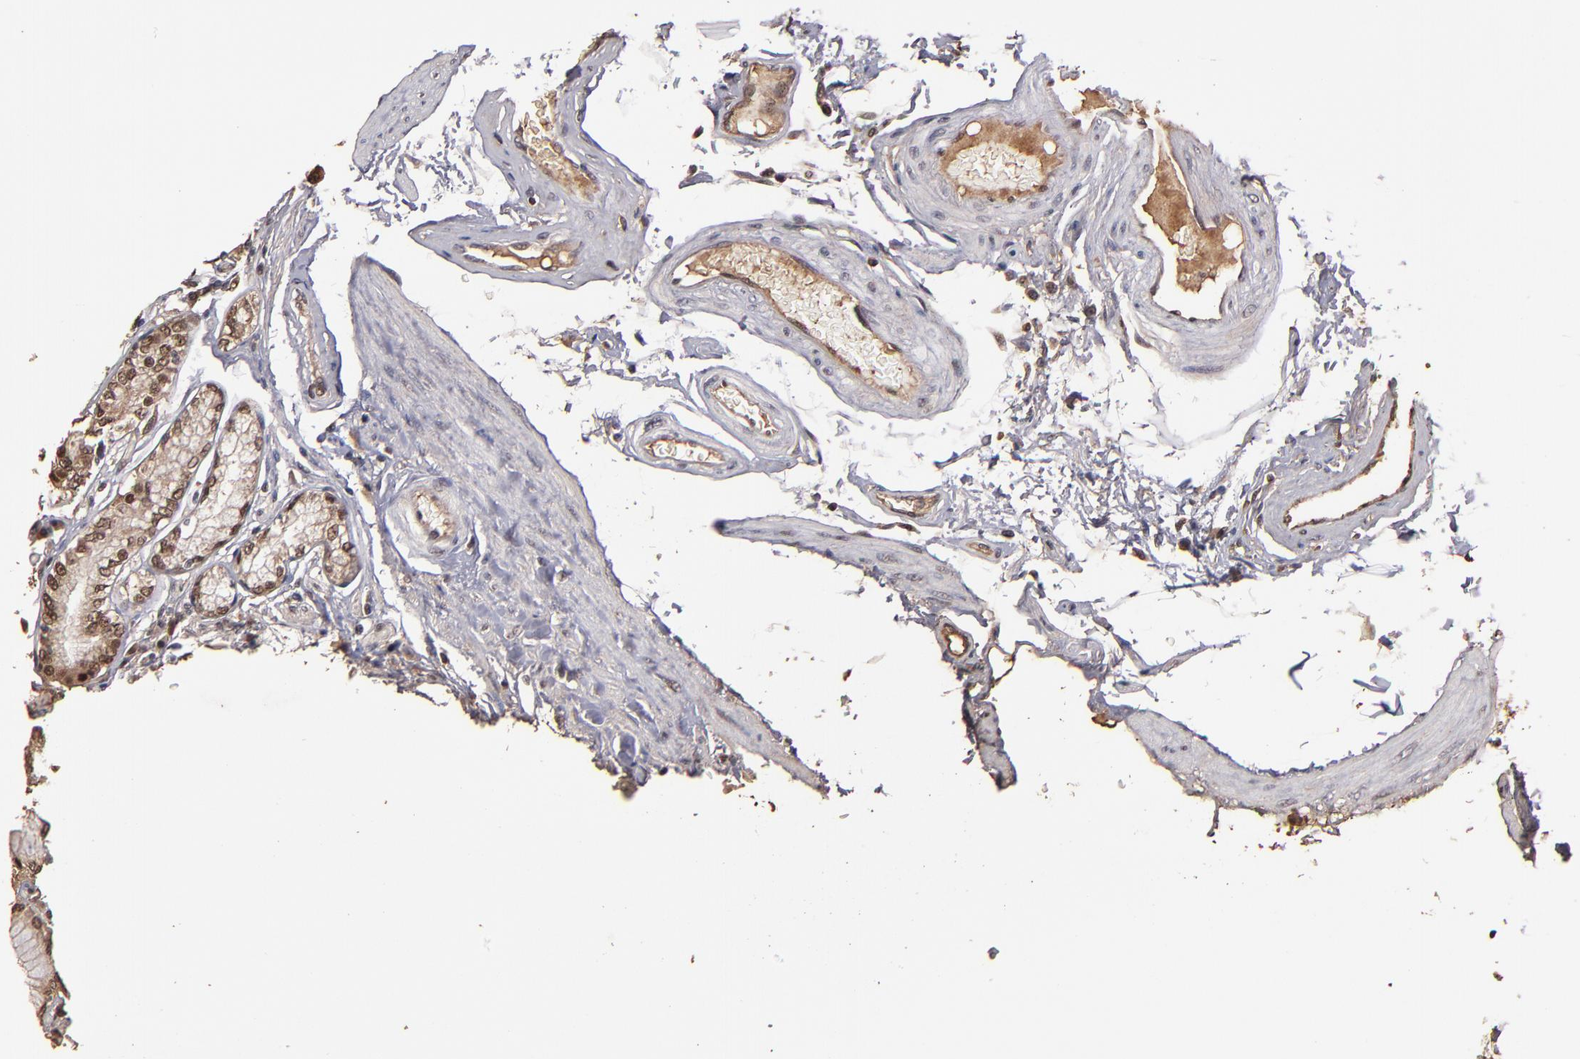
{"staining": {"intensity": "moderate", "quantity": "<25%", "location": "cytoplasmic/membranous,nuclear"}, "tissue": "stomach", "cell_type": "Glandular cells", "image_type": "normal", "snomed": [{"axis": "morphology", "description": "Normal tissue, NOS"}, {"axis": "morphology", "description": "Adenocarcinoma, NOS"}, {"axis": "topography", "description": "Stomach, lower"}], "caption": "This image shows immunohistochemistry (IHC) staining of unremarkable human stomach, with low moderate cytoplasmic/membranous,nuclear expression in about <25% of glandular cells.", "gene": "EAPP", "patient": {"sex": "female", "age": 76}}